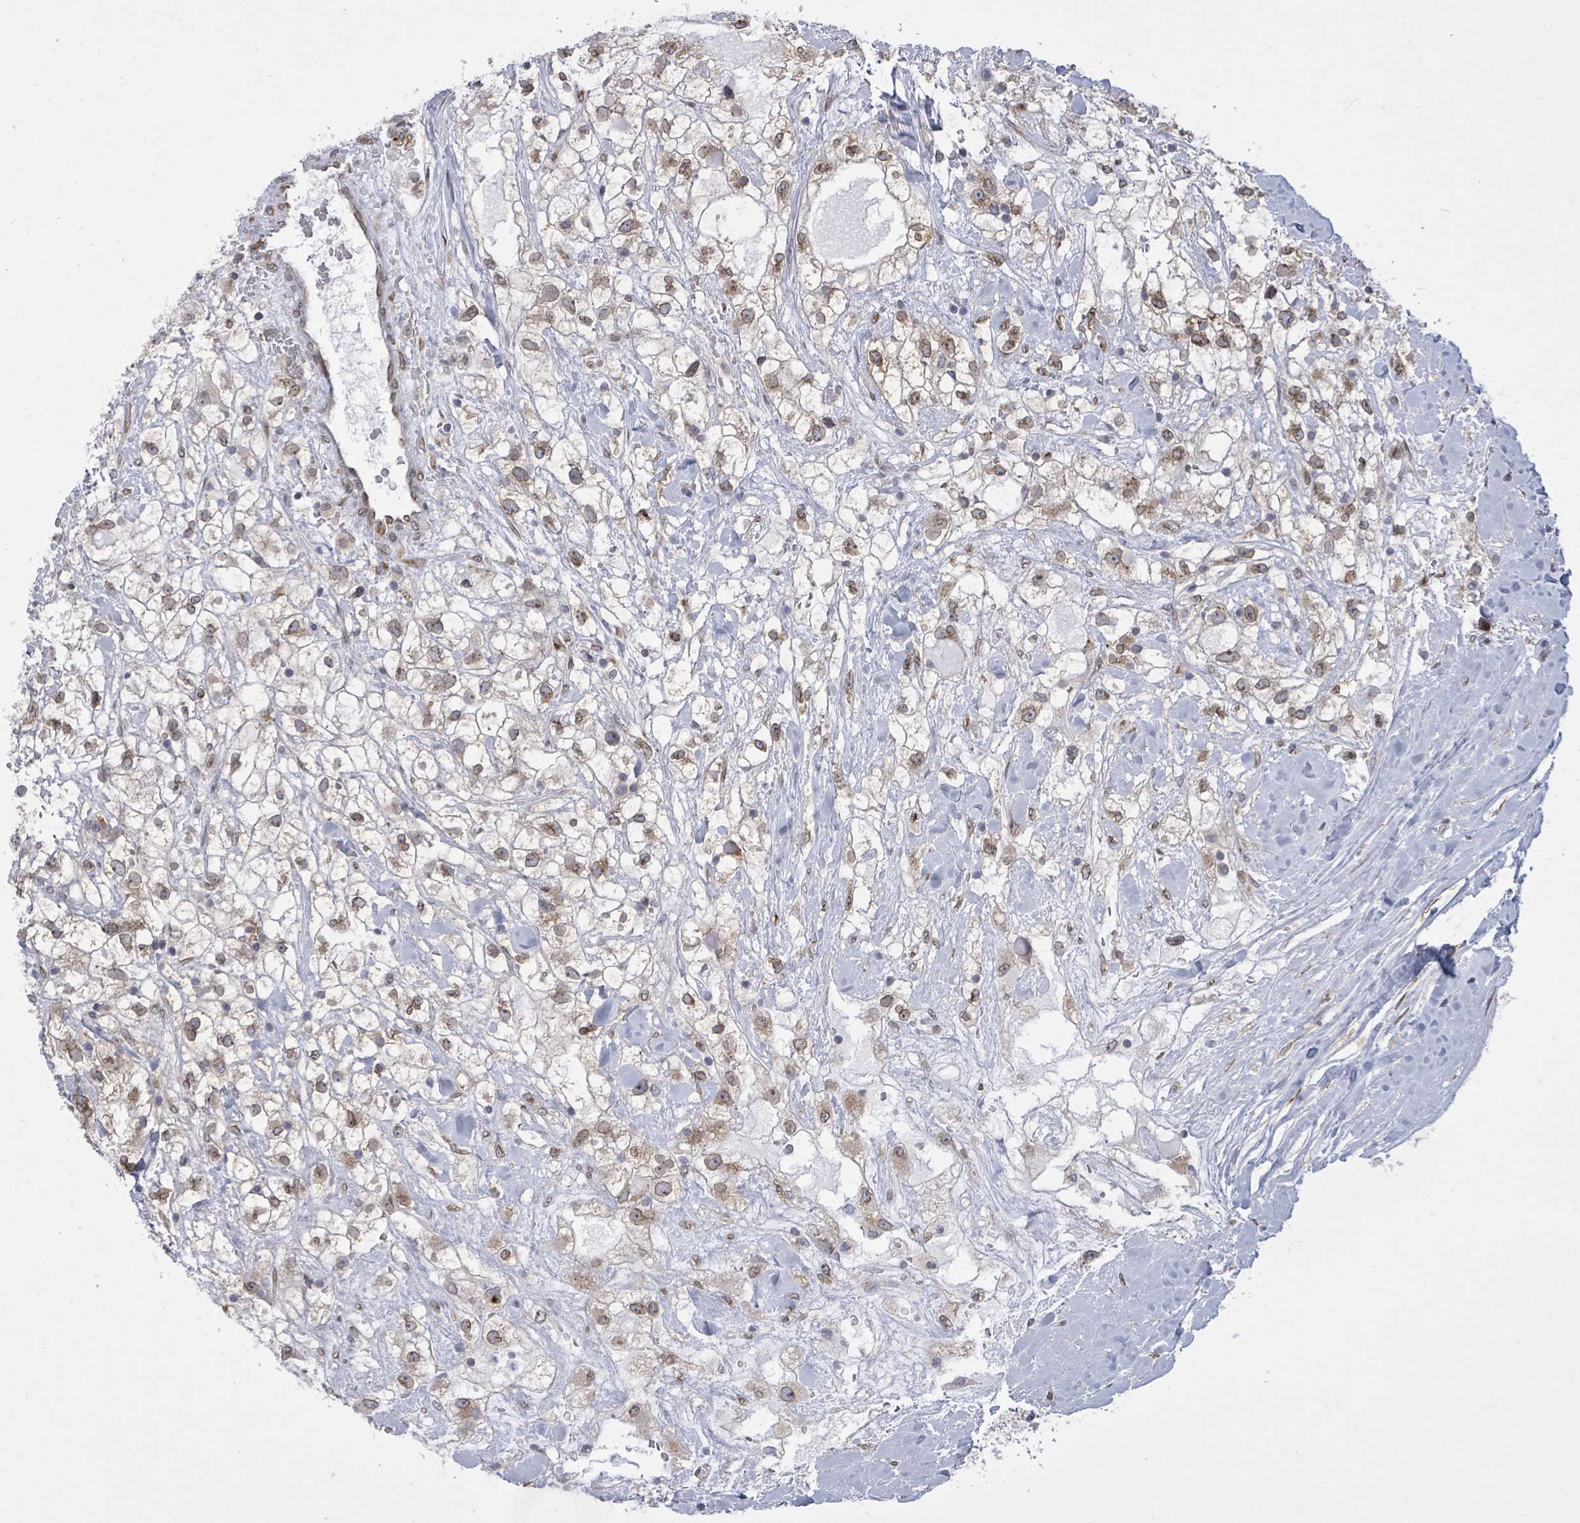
{"staining": {"intensity": "weak", "quantity": ">75%", "location": "cytoplasmic/membranous"}, "tissue": "renal cancer", "cell_type": "Tumor cells", "image_type": "cancer", "snomed": [{"axis": "morphology", "description": "Adenocarcinoma, NOS"}, {"axis": "topography", "description": "Kidney"}], "caption": "Protein staining demonstrates weak cytoplasmic/membranous positivity in approximately >75% of tumor cells in renal cancer. (Brightfield microscopy of DAB IHC at high magnification).", "gene": "ARFGAP1", "patient": {"sex": "male", "age": 59}}